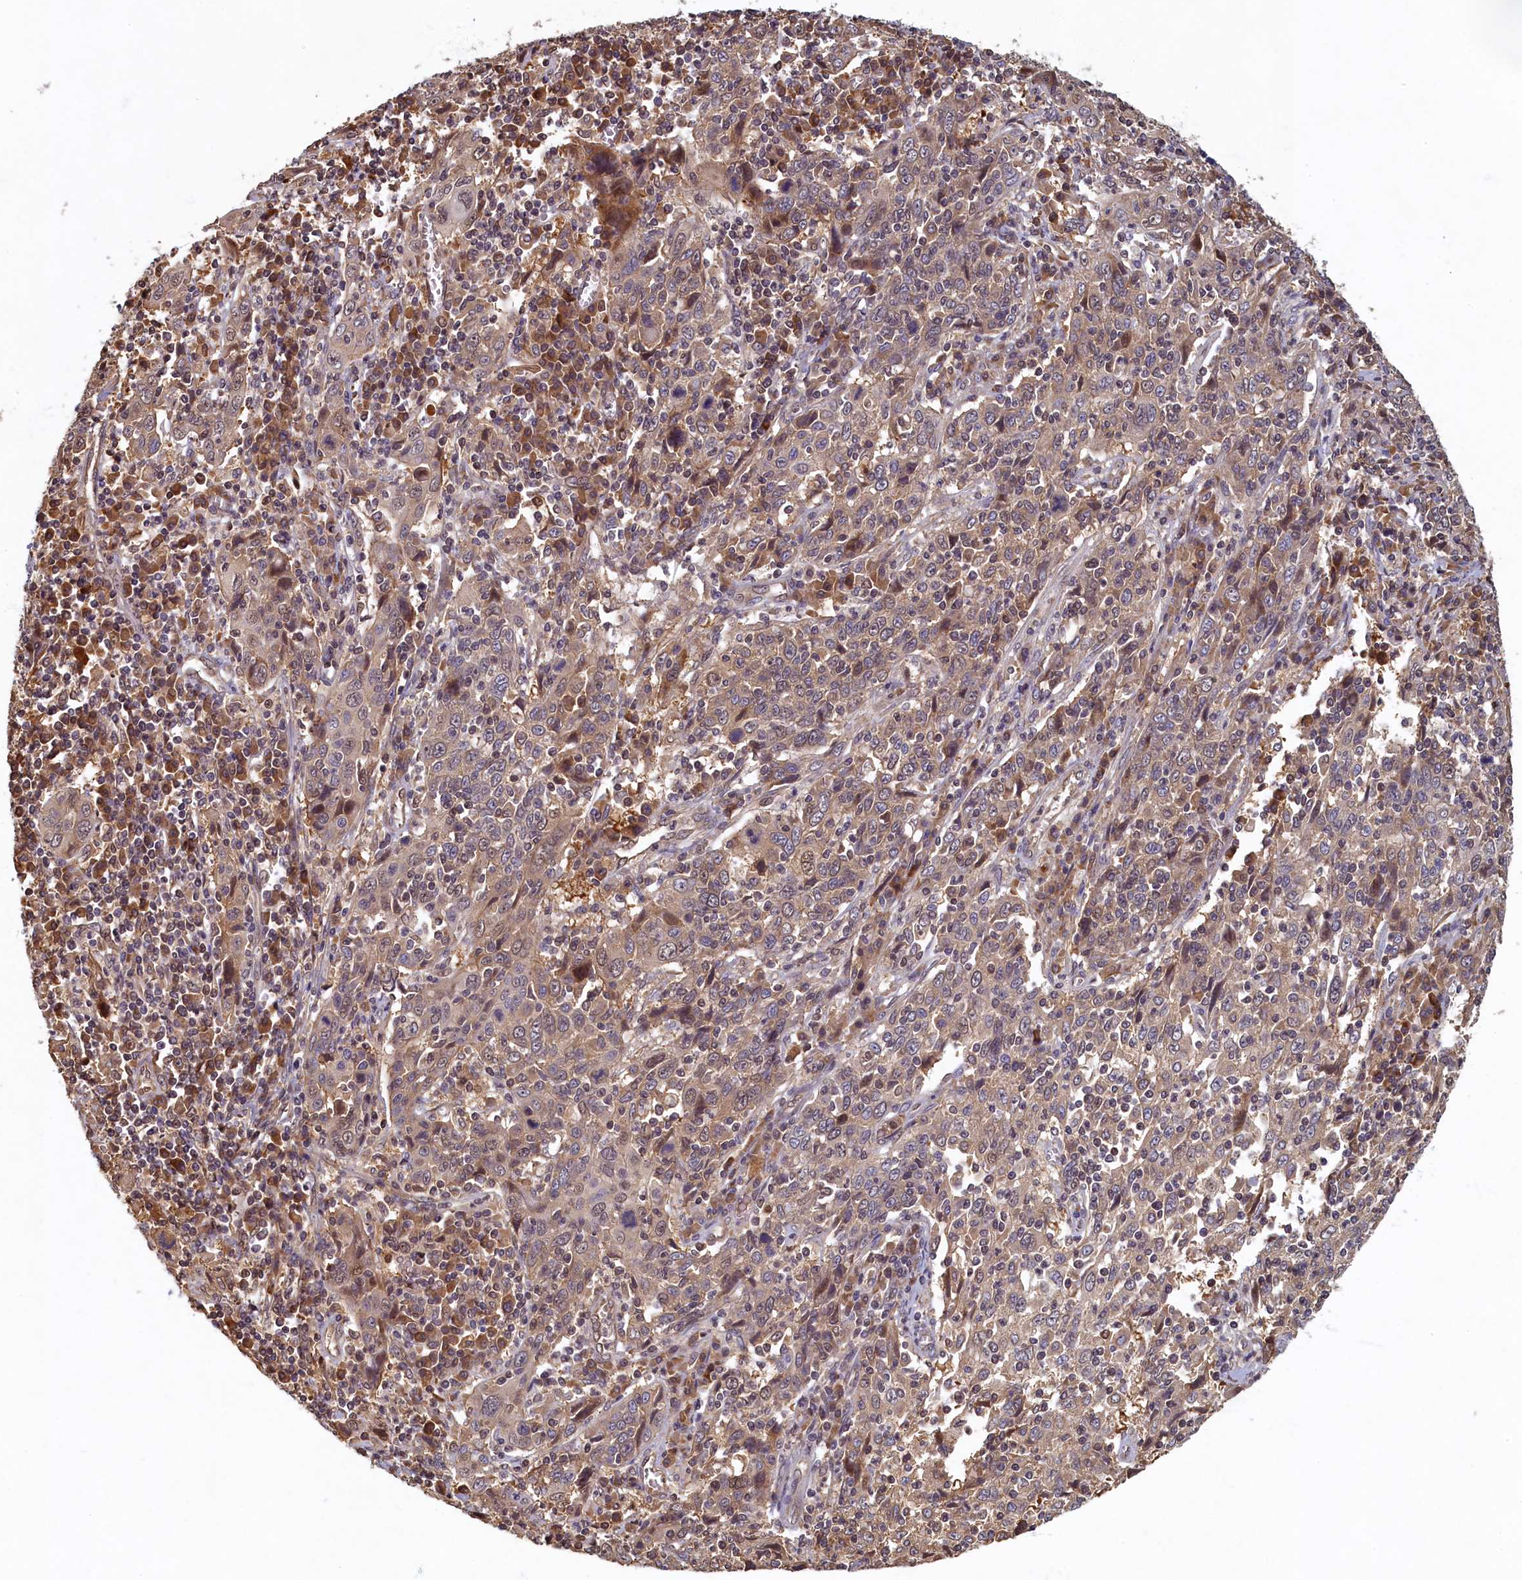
{"staining": {"intensity": "weak", "quantity": "25%-75%", "location": "cytoplasmic/membranous"}, "tissue": "cervical cancer", "cell_type": "Tumor cells", "image_type": "cancer", "snomed": [{"axis": "morphology", "description": "Squamous cell carcinoma, NOS"}, {"axis": "topography", "description": "Cervix"}], "caption": "Immunohistochemistry (IHC) staining of cervical cancer (squamous cell carcinoma), which reveals low levels of weak cytoplasmic/membranous expression in about 25%-75% of tumor cells indicating weak cytoplasmic/membranous protein positivity. The staining was performed using DAB (3,3'-diaminobenzidine) (brown) for protein detection and nuclei were counterstained in hematoxylin (blue).", "gene": "LCMT2", "patient": {"sex": "female", "age": 46}}